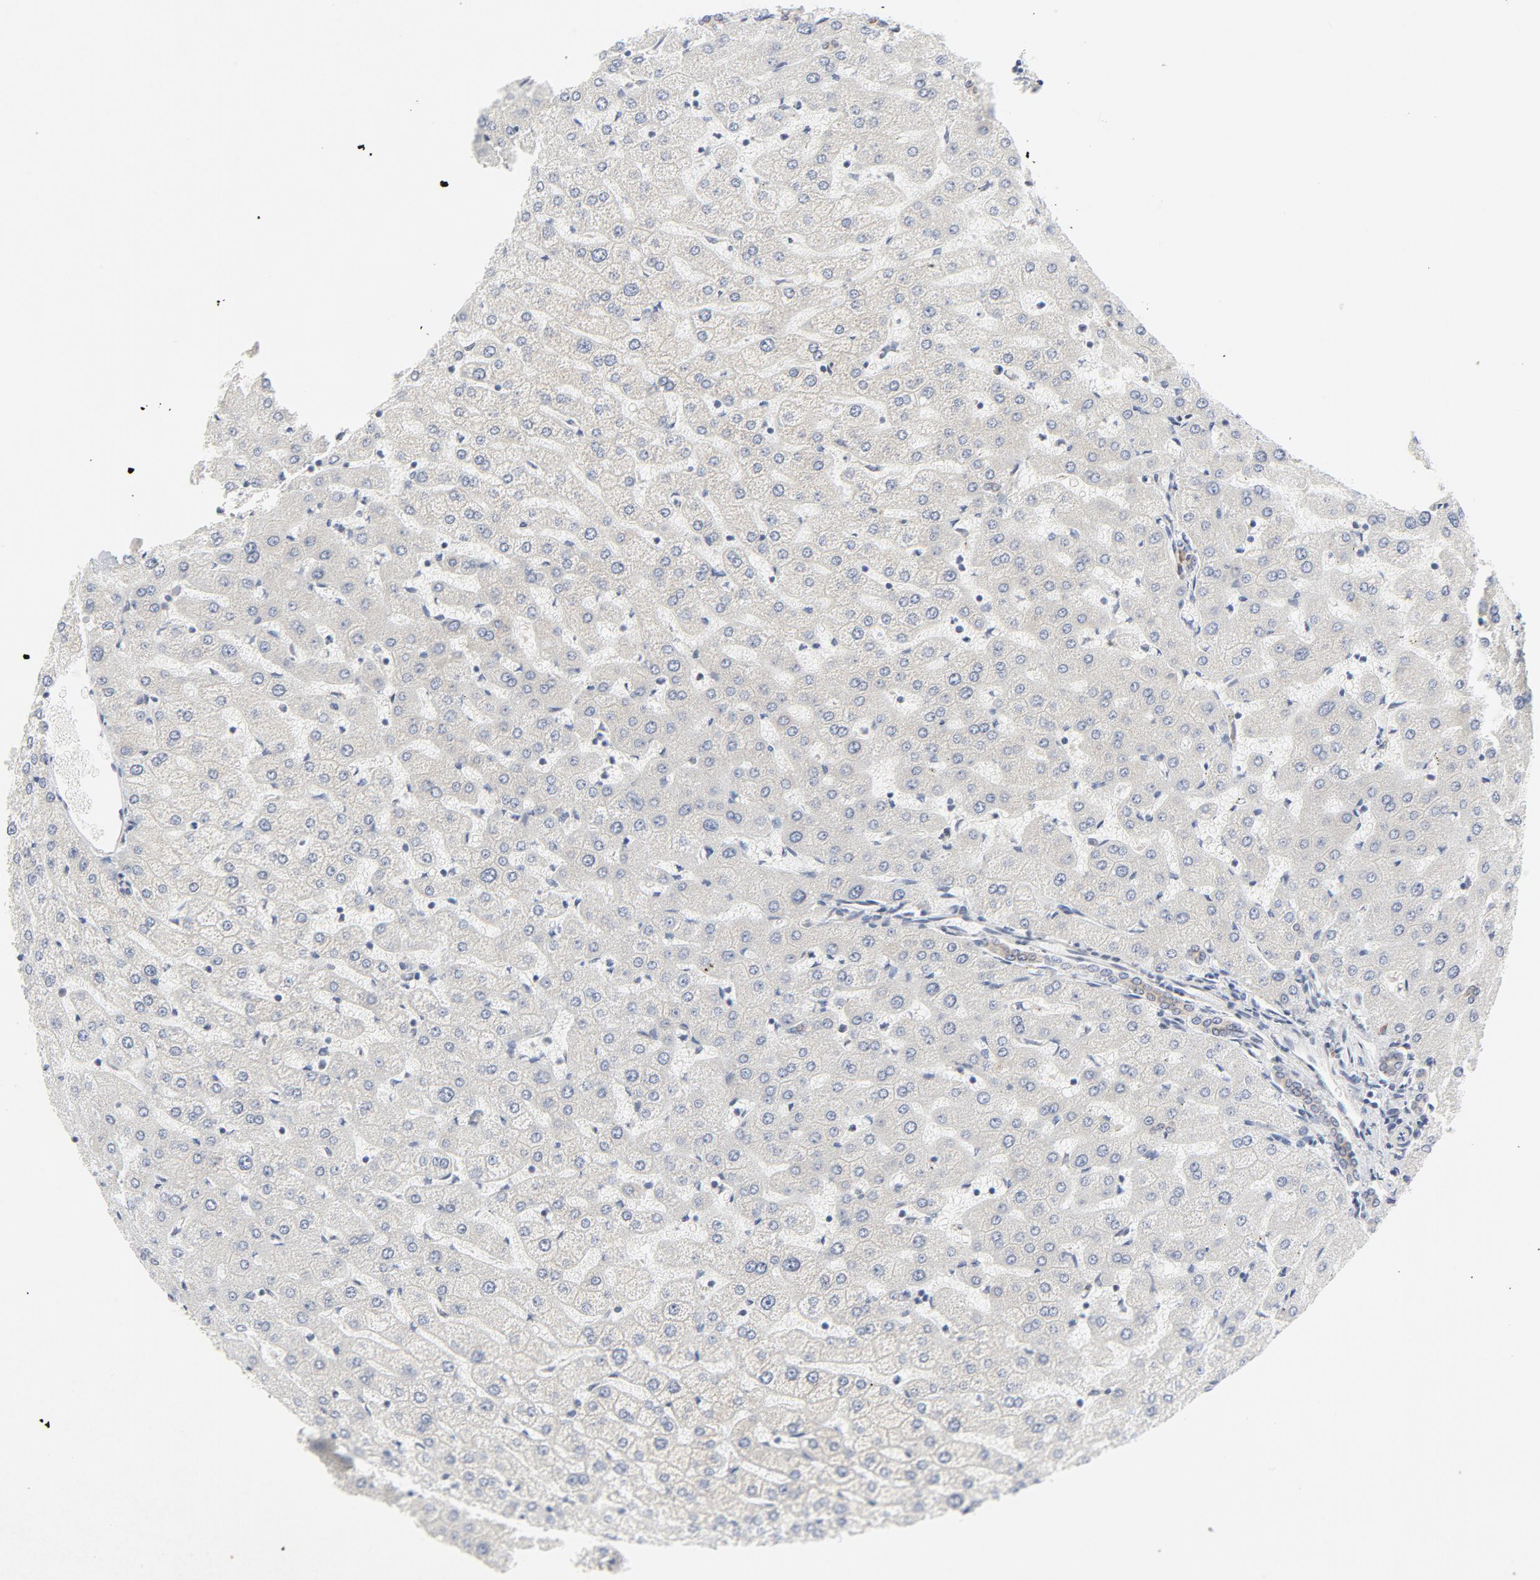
{"staining": {"intensity": "weak", "quantity": ">75%", "location": "cytoplasmic/membranous"}, "tissue": "liver", "cell_type": "Cholangiocytes", "image_type": "normal", "snomed": [{"axis": "morphology", "description": "Normal tissue, NOS"}, {"axis": "morphology", "description": "Fibrosis, NOS"}, {"axis": "topography", "description": "Liver"}], "caption": "The image demonstrates a brown stain indicating the presence of a protein in the cytoplasmic/membranous of cholangiocytes in liver. The staining was performed using DAB to visualize the protein expression in brown, while the nuclei were stained in blue with hematoxylin (Magnification: 20x).", "gene": "LRP6", "patient": {"sex": "female", "age": 29}}